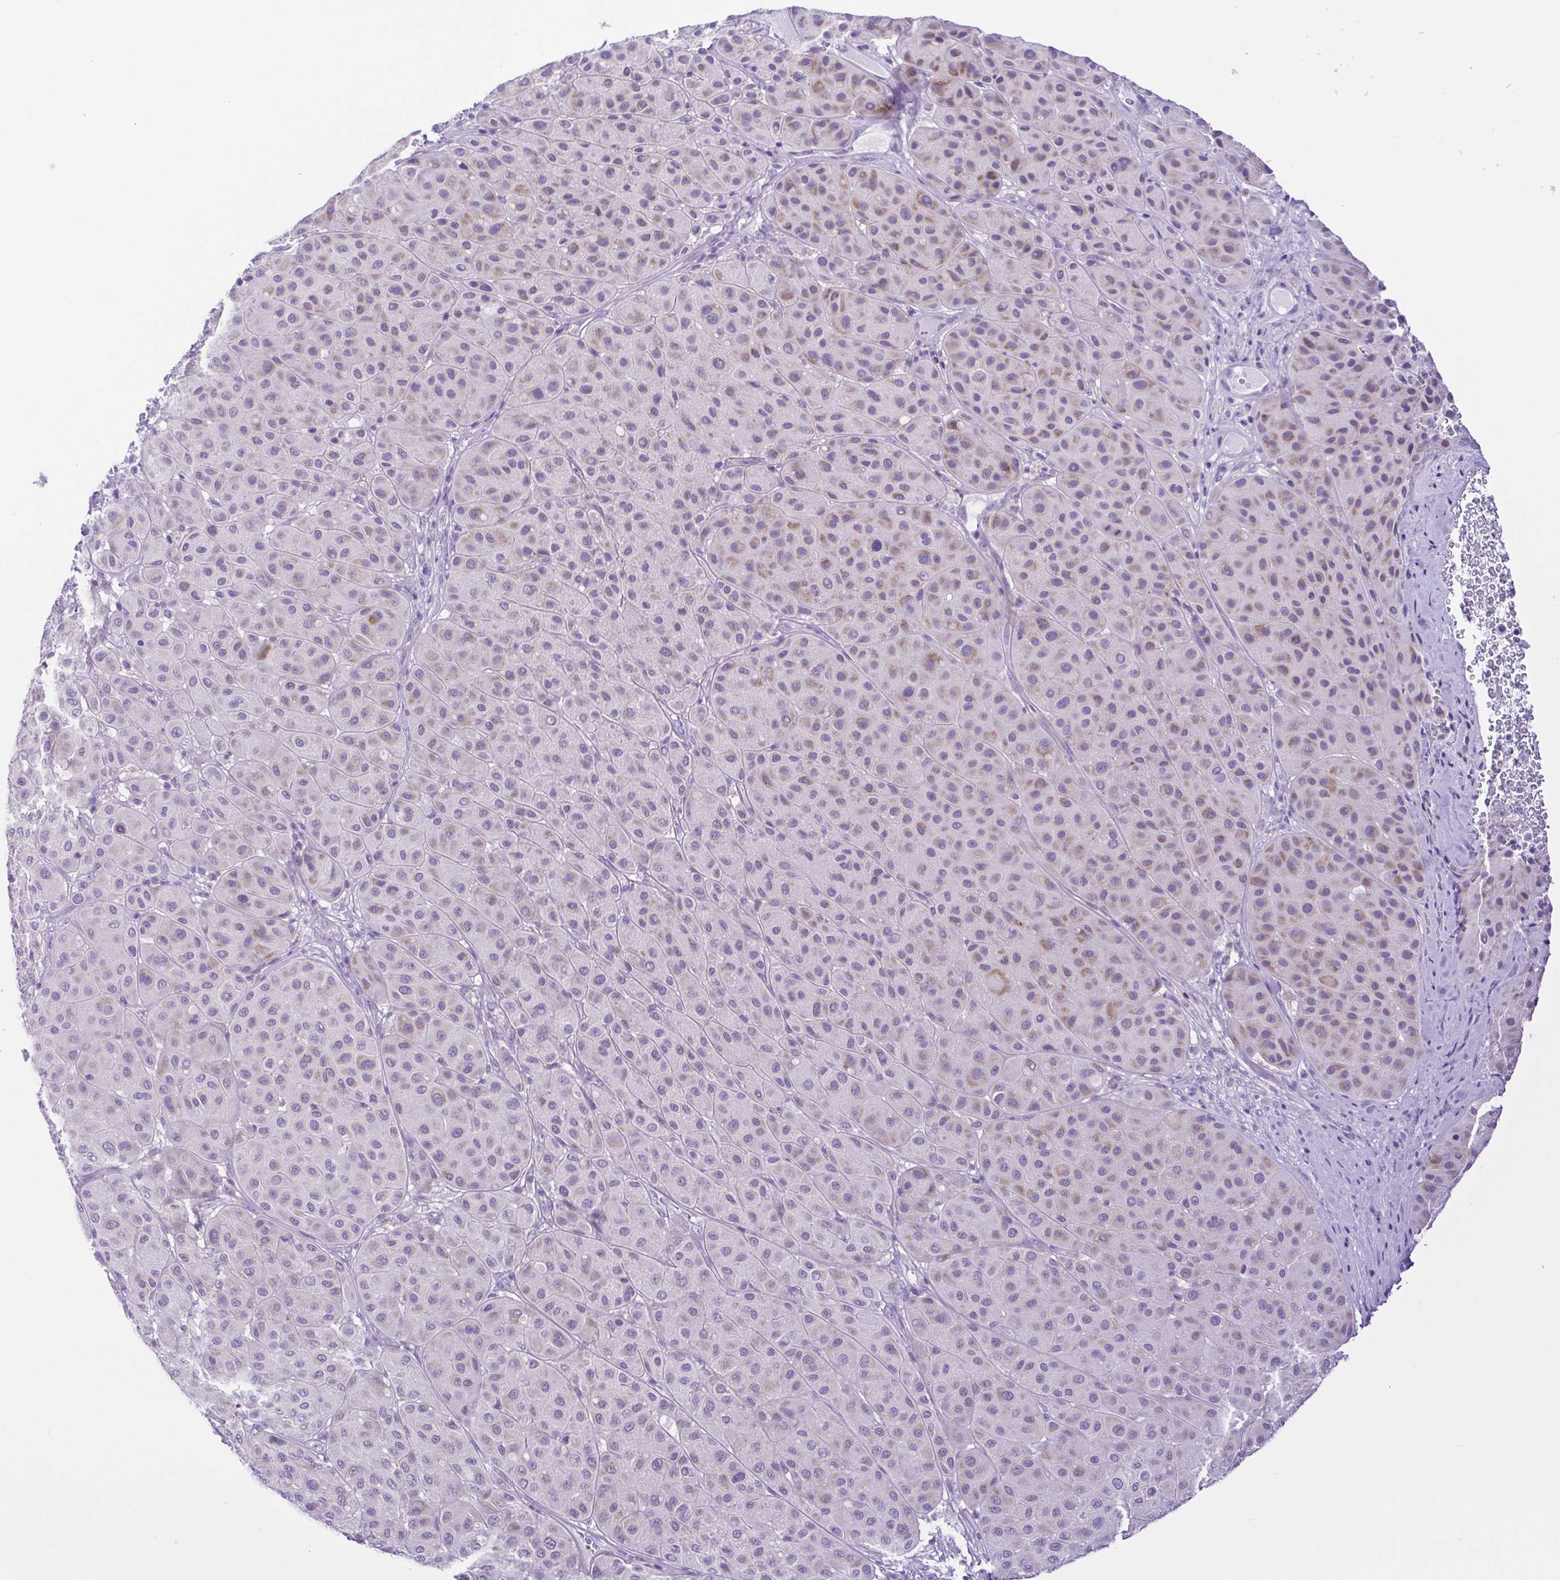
{"staining": {"intensity": "moderate", "quantity": "<25%", "location": "cytoplasmic/membranous"}, "tissue": "melanoma", "cell_type": "Tumor cells", "image_type": "cancer", "snomed": [{"axis": "morphology", "description": "Malignant melanoma, Metastatic site"}, {"axis": "topography", "description": "Smooth muscle"}], "caption": "The micrograph demonstrates immunohistochemical staining of malignant melanoma (metastatic site). There is moderate cytoplasmic/membranous staining is seen in about <25% of tumor cells. The staining was performed using DAB (3,3'-diaminobenzidine), with brown indicating positive protein expression. Nuclei are stained blue with hematoxylin.", "gene": "SYT1", "patient": {"sex": "male", "age": 41}}